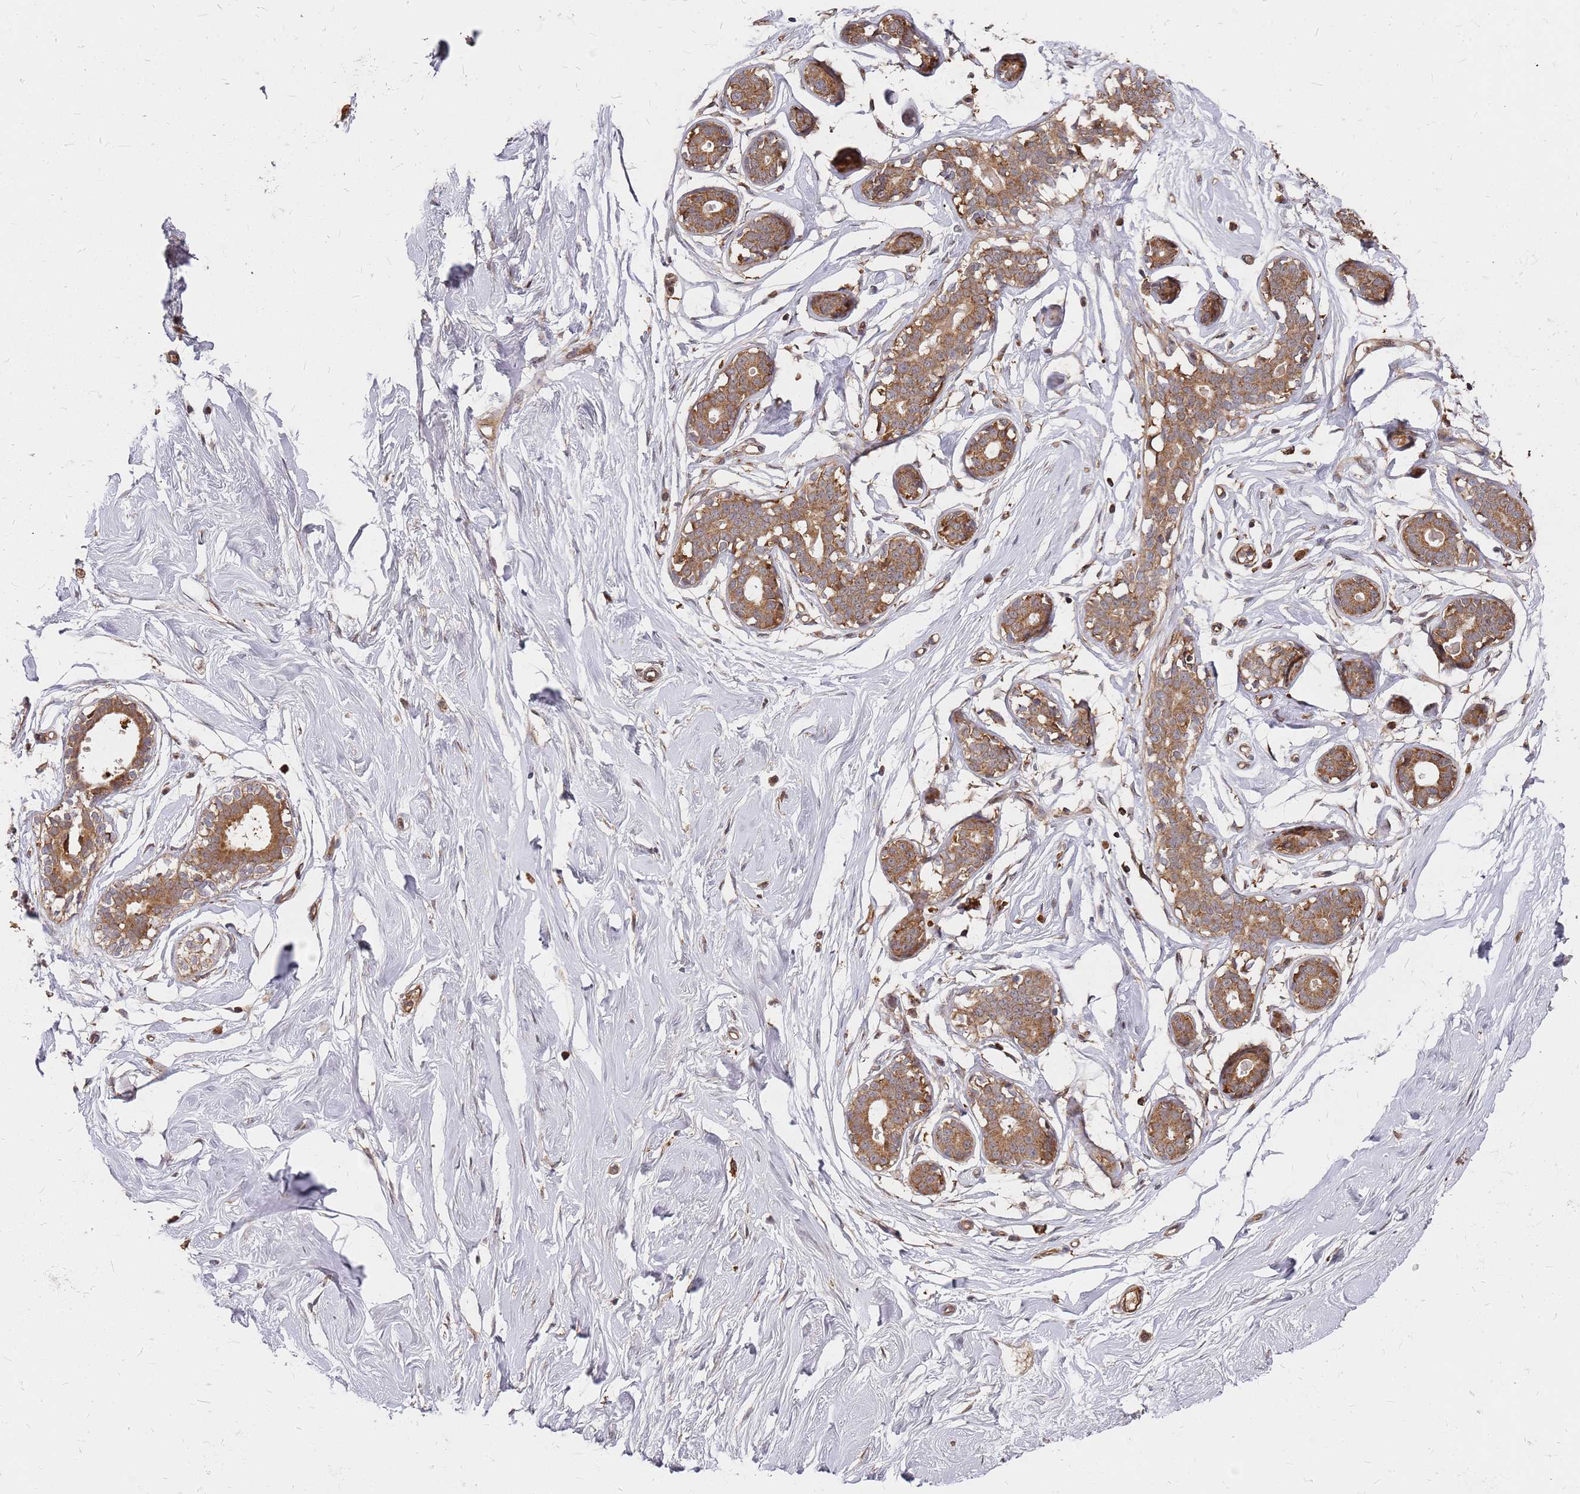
{"staining": {"intensity": "weak", "quantity": ">75%", "location": "cytoplasmic/membranous"}, "tissue": "breast", "cell_type": "Adipocytes", "image_type": "normal", "snomed": [{"axis": "morphology", "description": "Normal tissue, NOS"}, {"axis": "morphology", "description": "Adenoma, NOS"}, {"axis": "topography", "description": "Breast"}], "caption": "Breast stained for a protein exhibits weak cytoplasmic/membranous positivity in adipocytes. (DAB = brown stain, brightfield microscopy at high magnification).", "gene": "TRABD", "patient": {"sex": "female", "age": 23}}